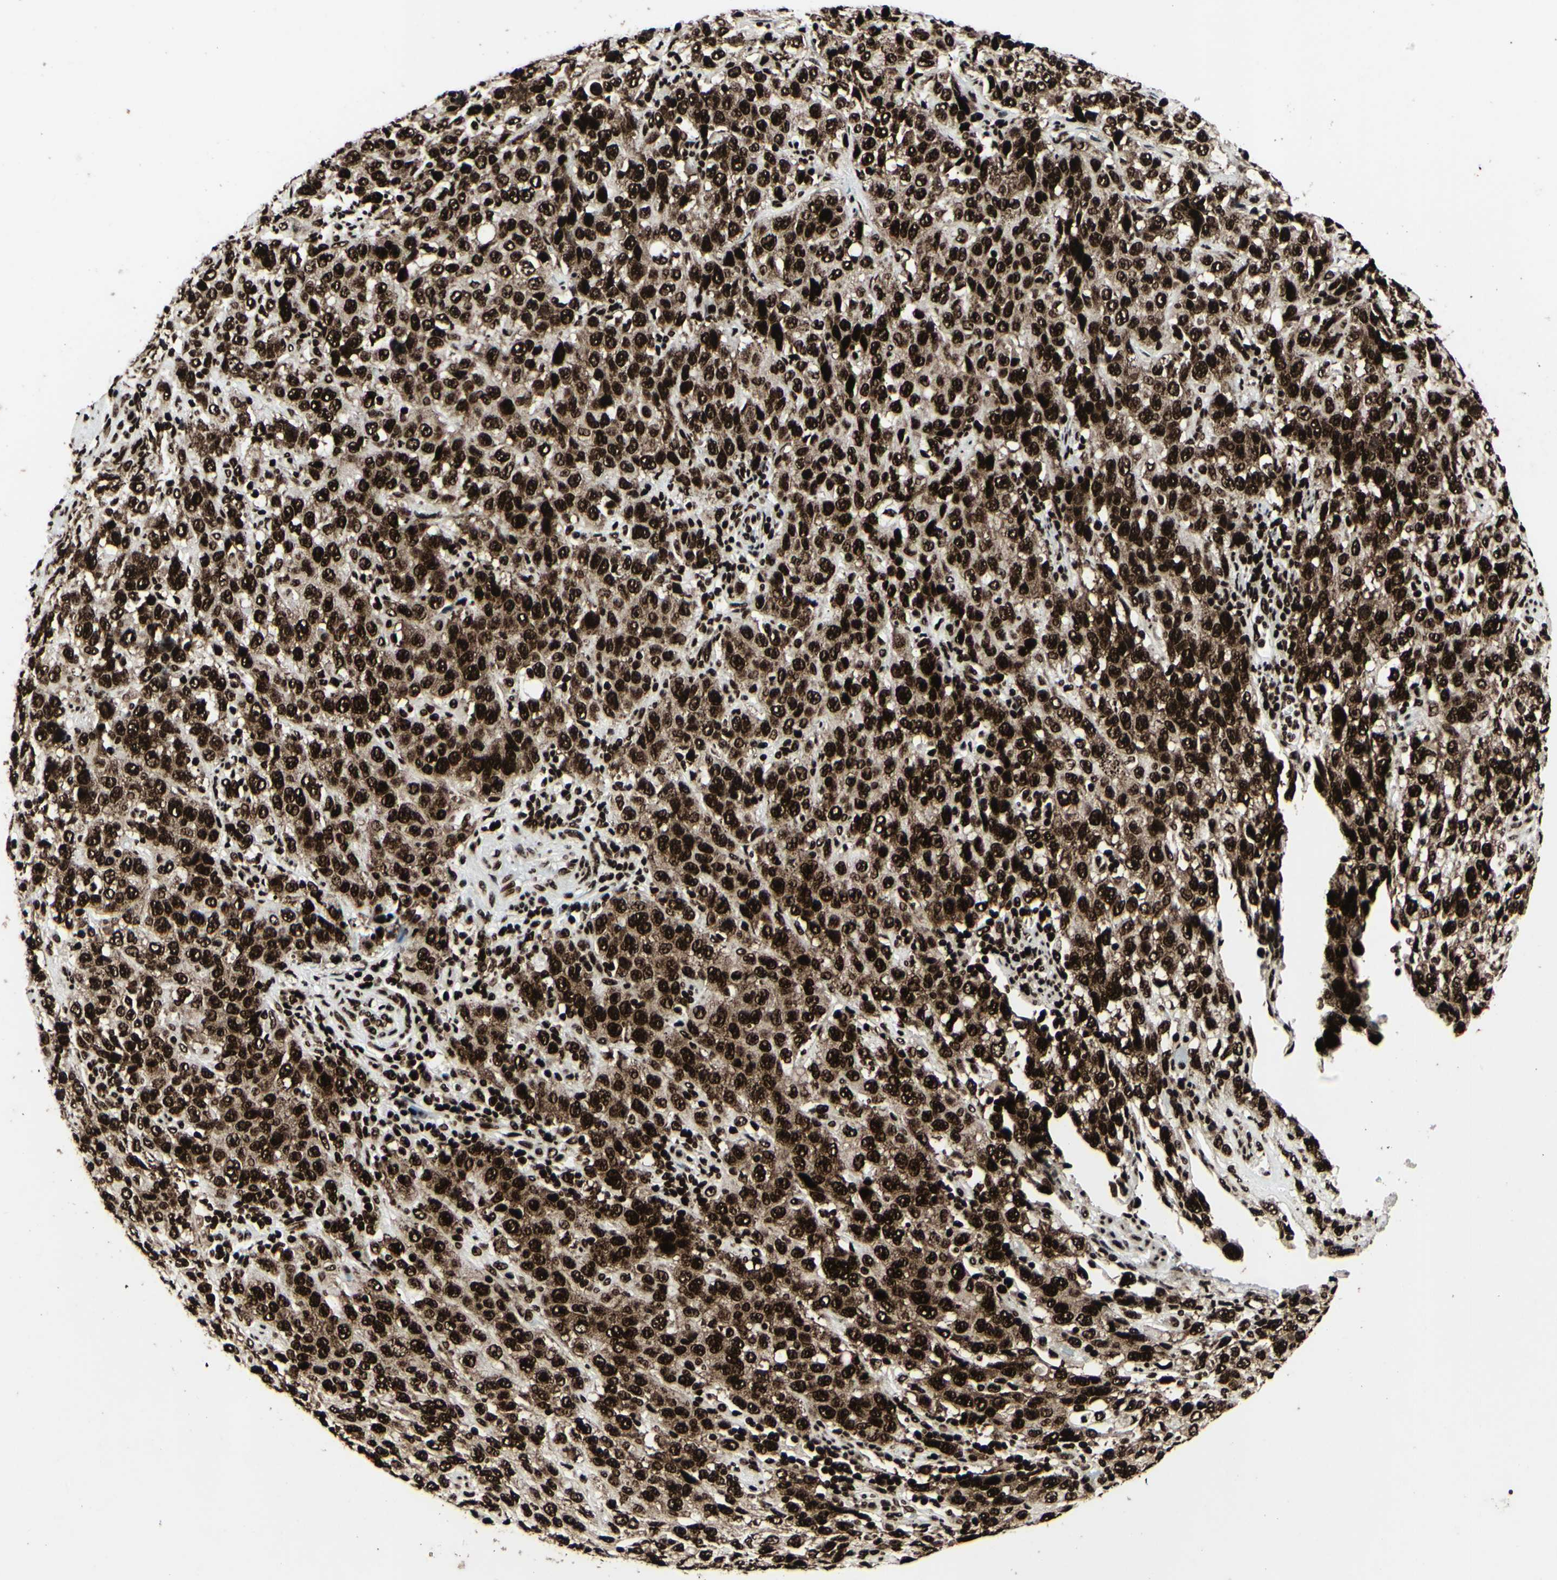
{"staining": {"intensity": "strong", "quantity": ">75%", "location": "cytoplasmic/membranous,nuclear"}, "tissue": "stomach cancer", "cell_type": "Tumor cells", "image_type": "cancer", "snomed": [{"axis": "morphology", "description": "Normal tissue, NOS"}, {"axis": "morphology", "description": "Adenocarcinoma, NOS"}, {"axis": "topography", "description": "Stomach"}], "caption": "This photomicrograph displays immunohistochemistry (IHC) staining of human stomach cancer (adenocarcinoma), with high strong cytoplasmic/membranous and nuclear positivity in approximately >75% of tumor cells.", "gene": "U2AF2", "patient": {"sex": "male", "age": 48}}